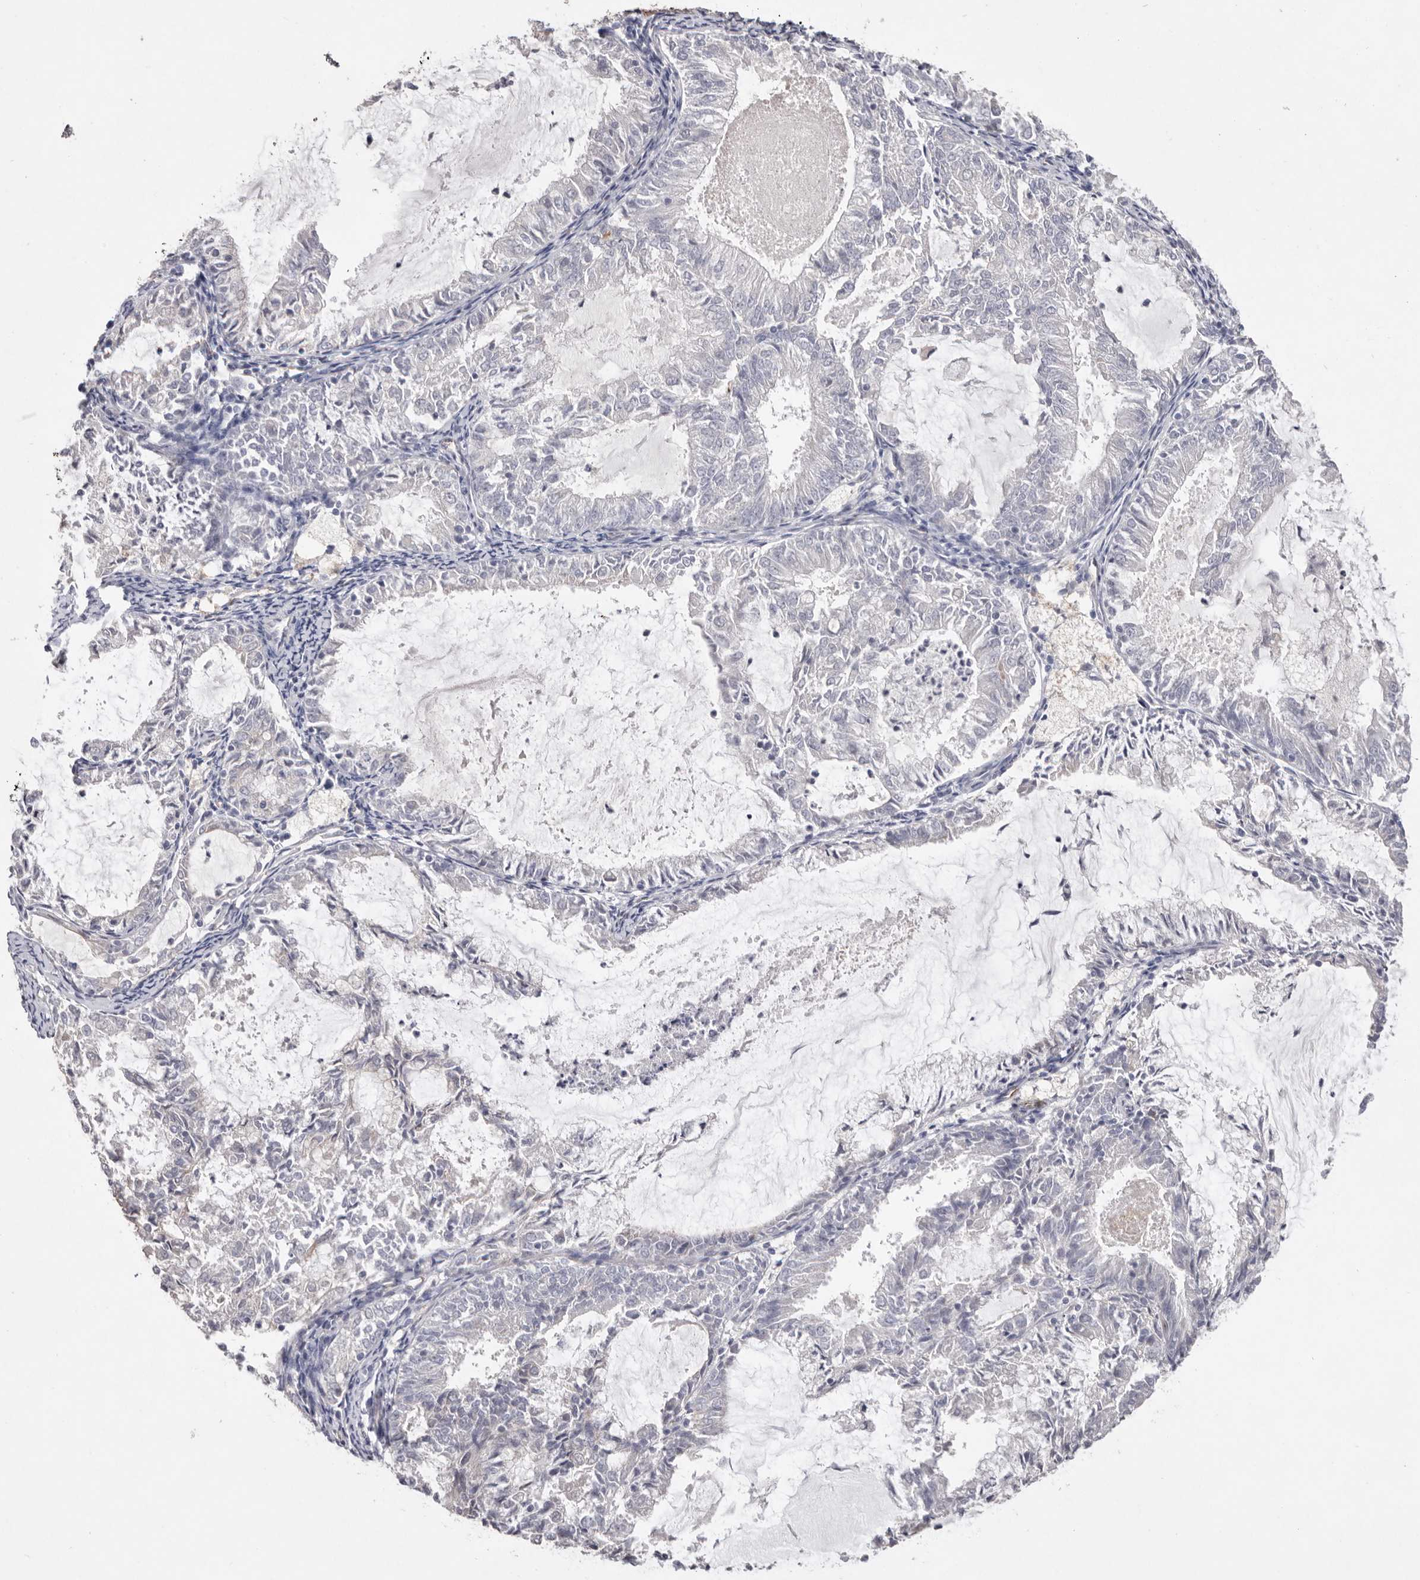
{"staining": {"intensity": "negative", "quantity": "none", "location": "none"}, "tissue": "endometrial cancer", "cell_type": "Tumor cells", "image_type": "cancer", "snomed": [{"axis": "morphology", "description": "Adenocarcinoma, NOS"}, {"axis": "topography", "description": "Endometrium"}], "caption": "This is a photomicrograph of immunohistochemistry staining of adenocarcinoma (endometrial), which shows no positivity in tumor cells.", "gene": "ZYG11B", "patient": {"sex": "female", "age": 57}}